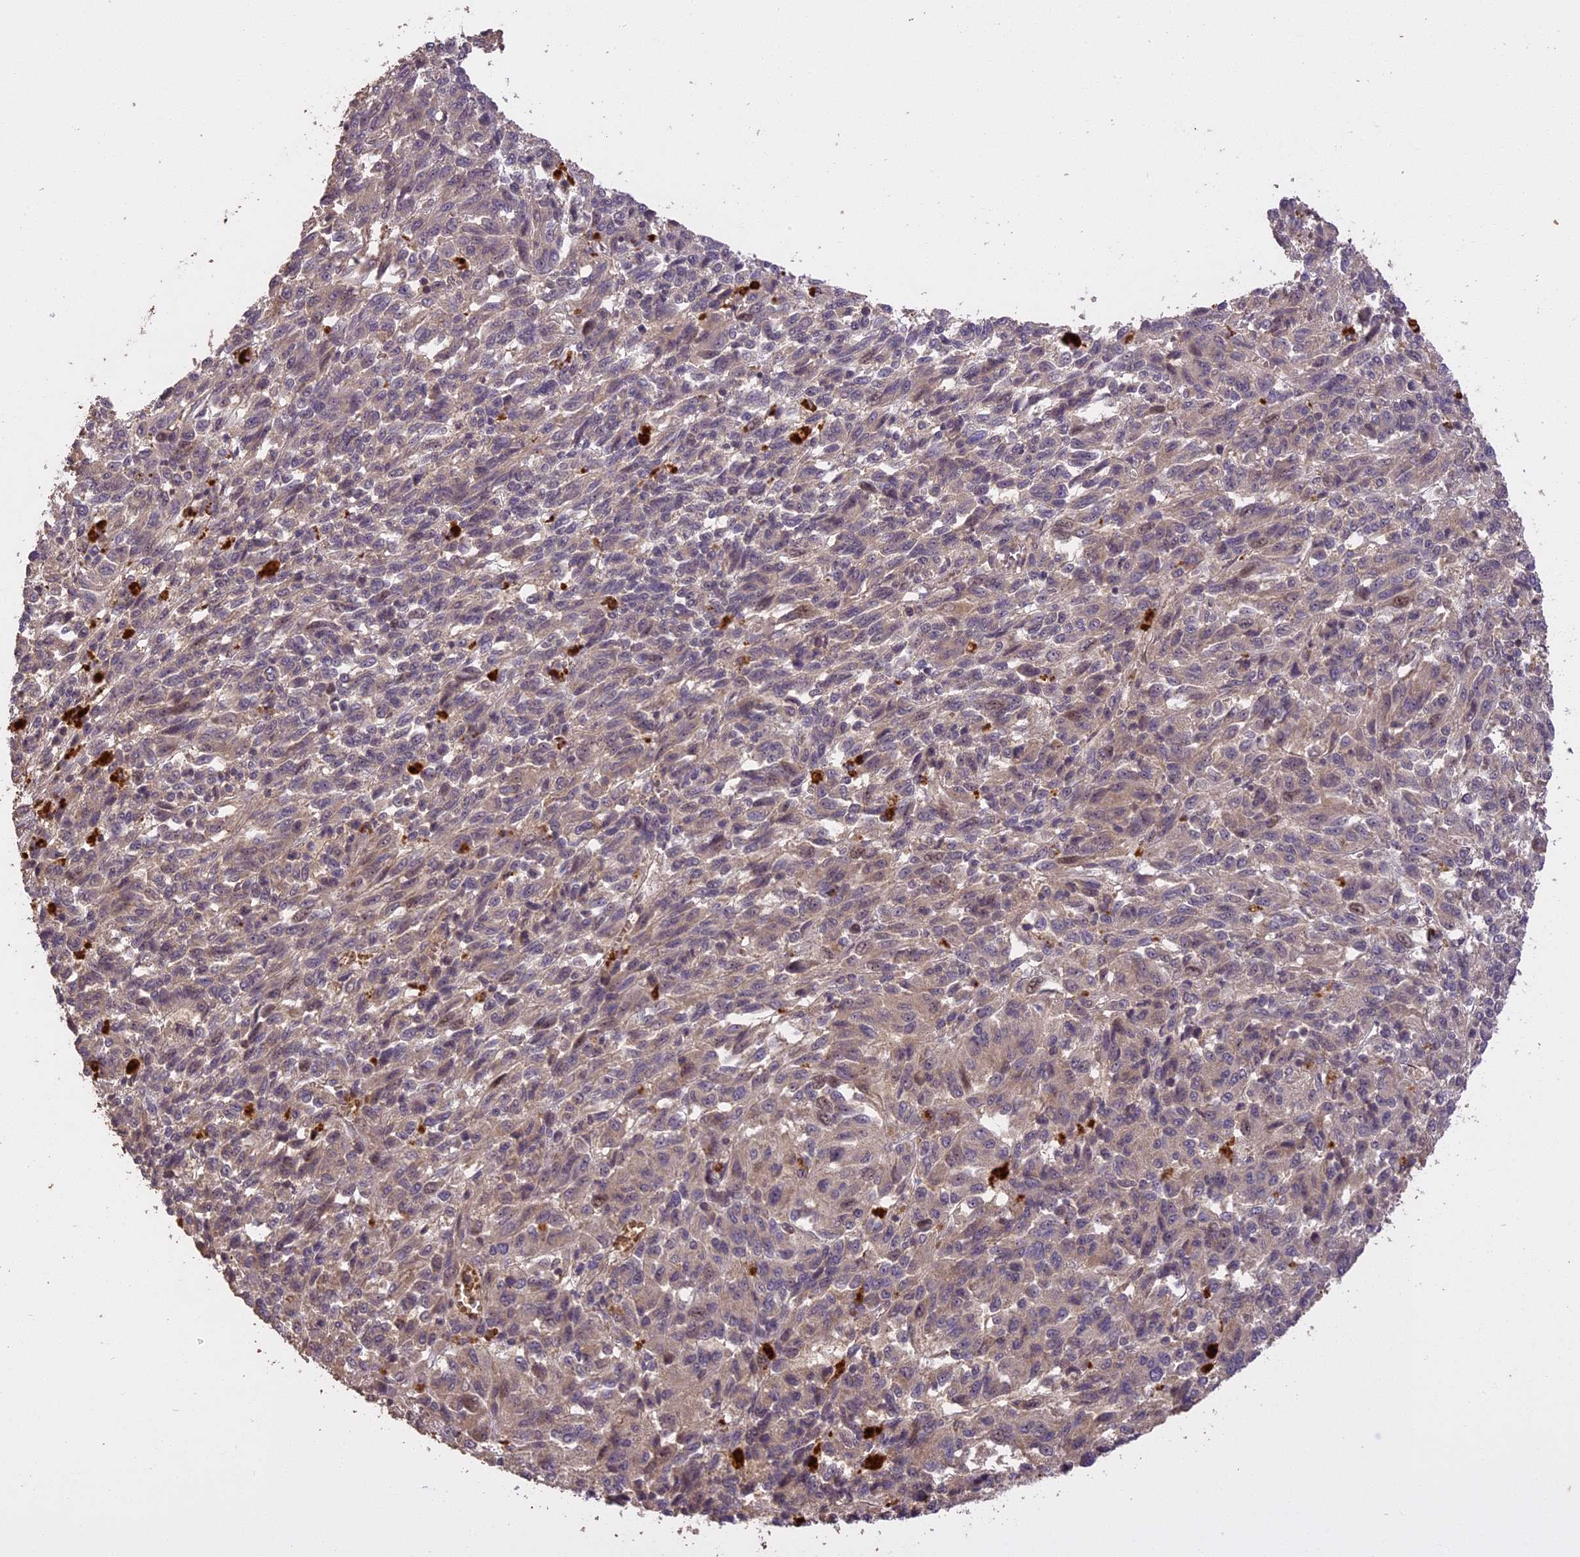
{"staining": {"intensity": "weak", "quantity": "<25%", "location": "cytoplasmic/membranous,nuclear"}, "tissue": "melanoma", "cell_type": "Tumor cells", "image_type": "cancer", "snomed": [{"axis": "morphology", "description": "Malignant melanoma, Metastatic site"}, {"axis": "topography", "description": "Lung"}], "caption": "The IHC photomicrograph has no significant staining in tumor cells of melanoma tissue.", "gene": "TIGD7", "patient": {"sex": "male", "age": 64}}